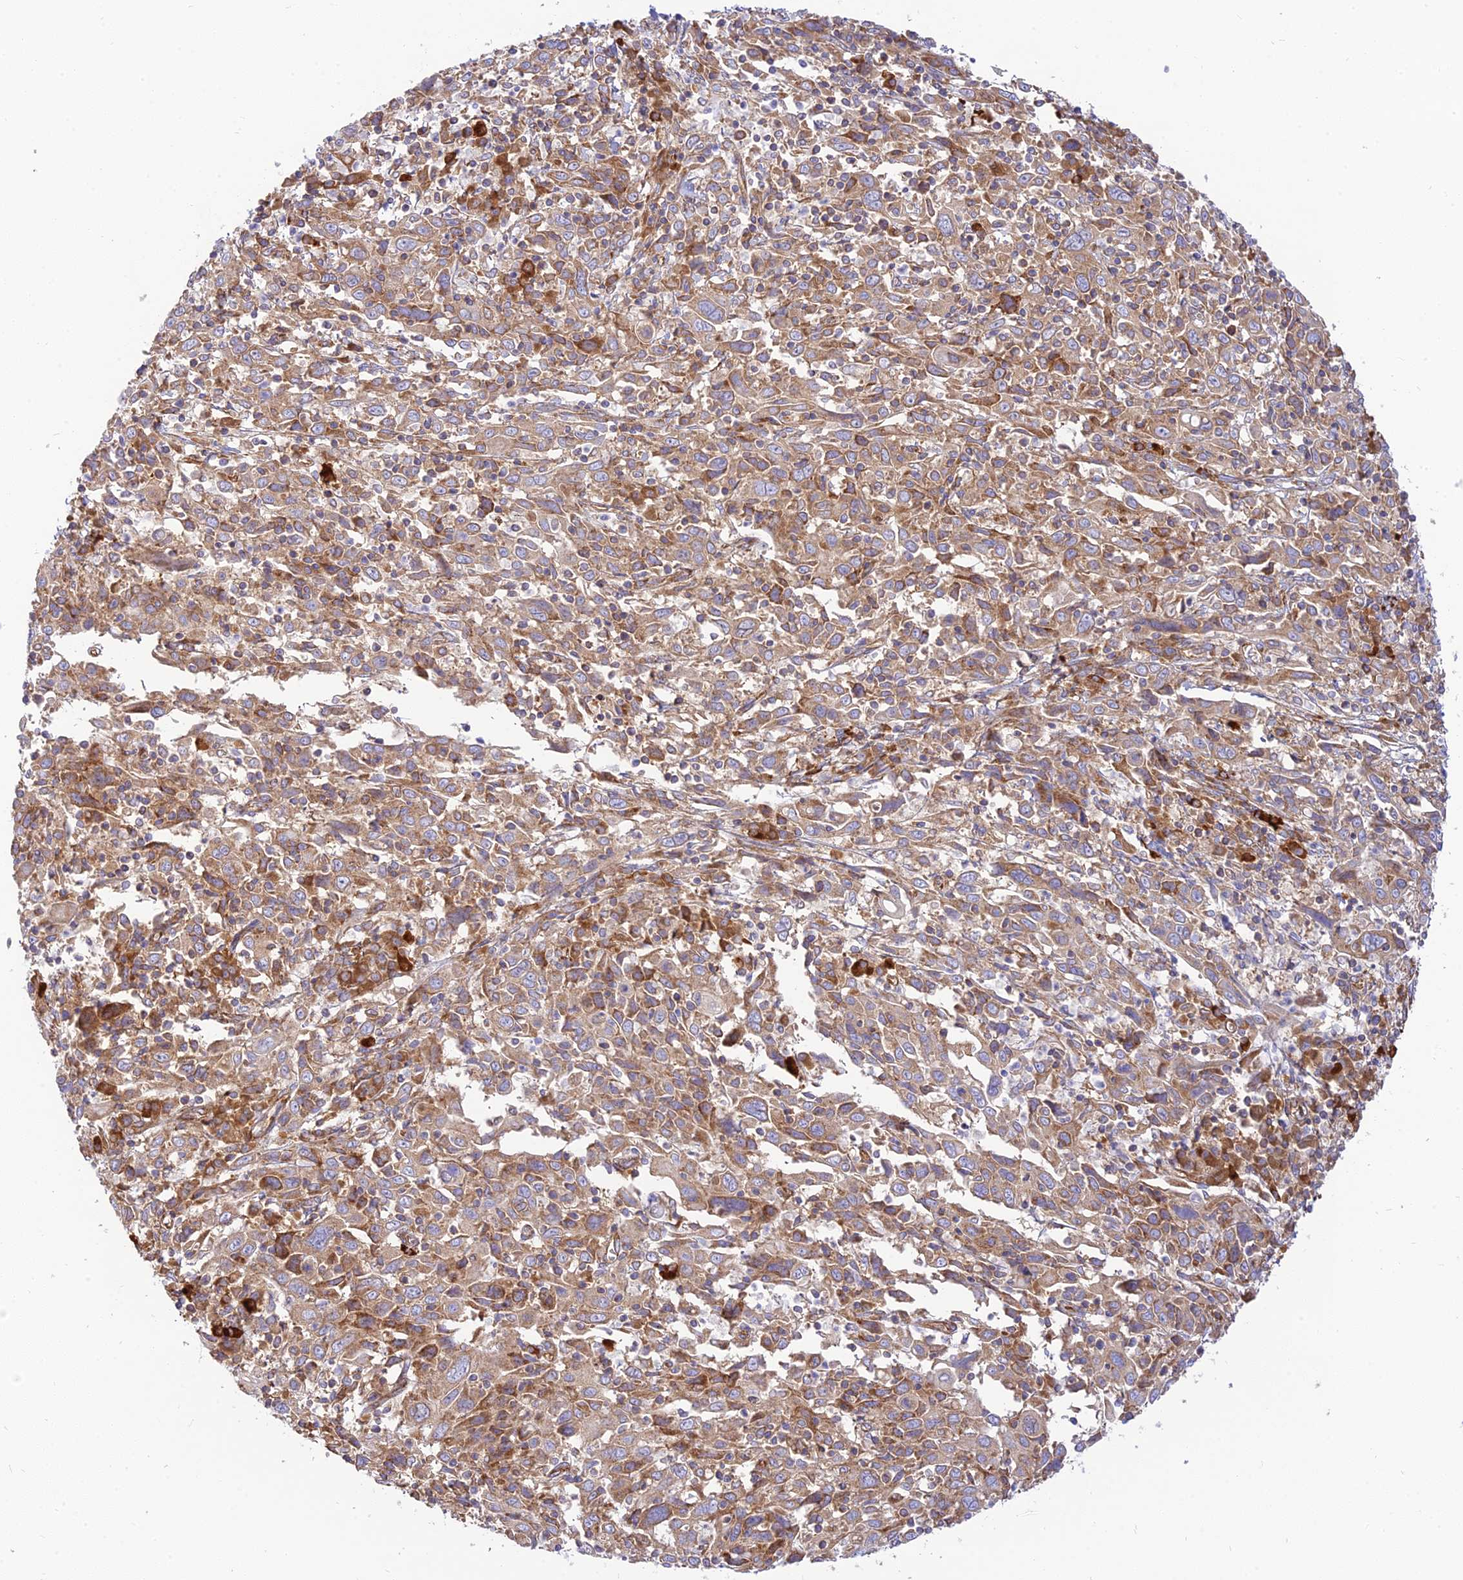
{"staining": {"intensity": "moderate", "quantity": ">75%", "location": "cytoplasmic/membranous"}, "tissue": "cervical cancer", "cell_type": "Tumor cells", "image_type": "cancer", "snomed": [{"axis": "morphology", "description": "Squamous cell carcinoma, NOS"}, {"axis": "topography", "description": "Cervix"}], "caption": "Cervical cancer stained with a protein marker displays moderate staining in tumor cells.", "gene": "PIMREG", "patient": {"sex": "female", "age": 46}}